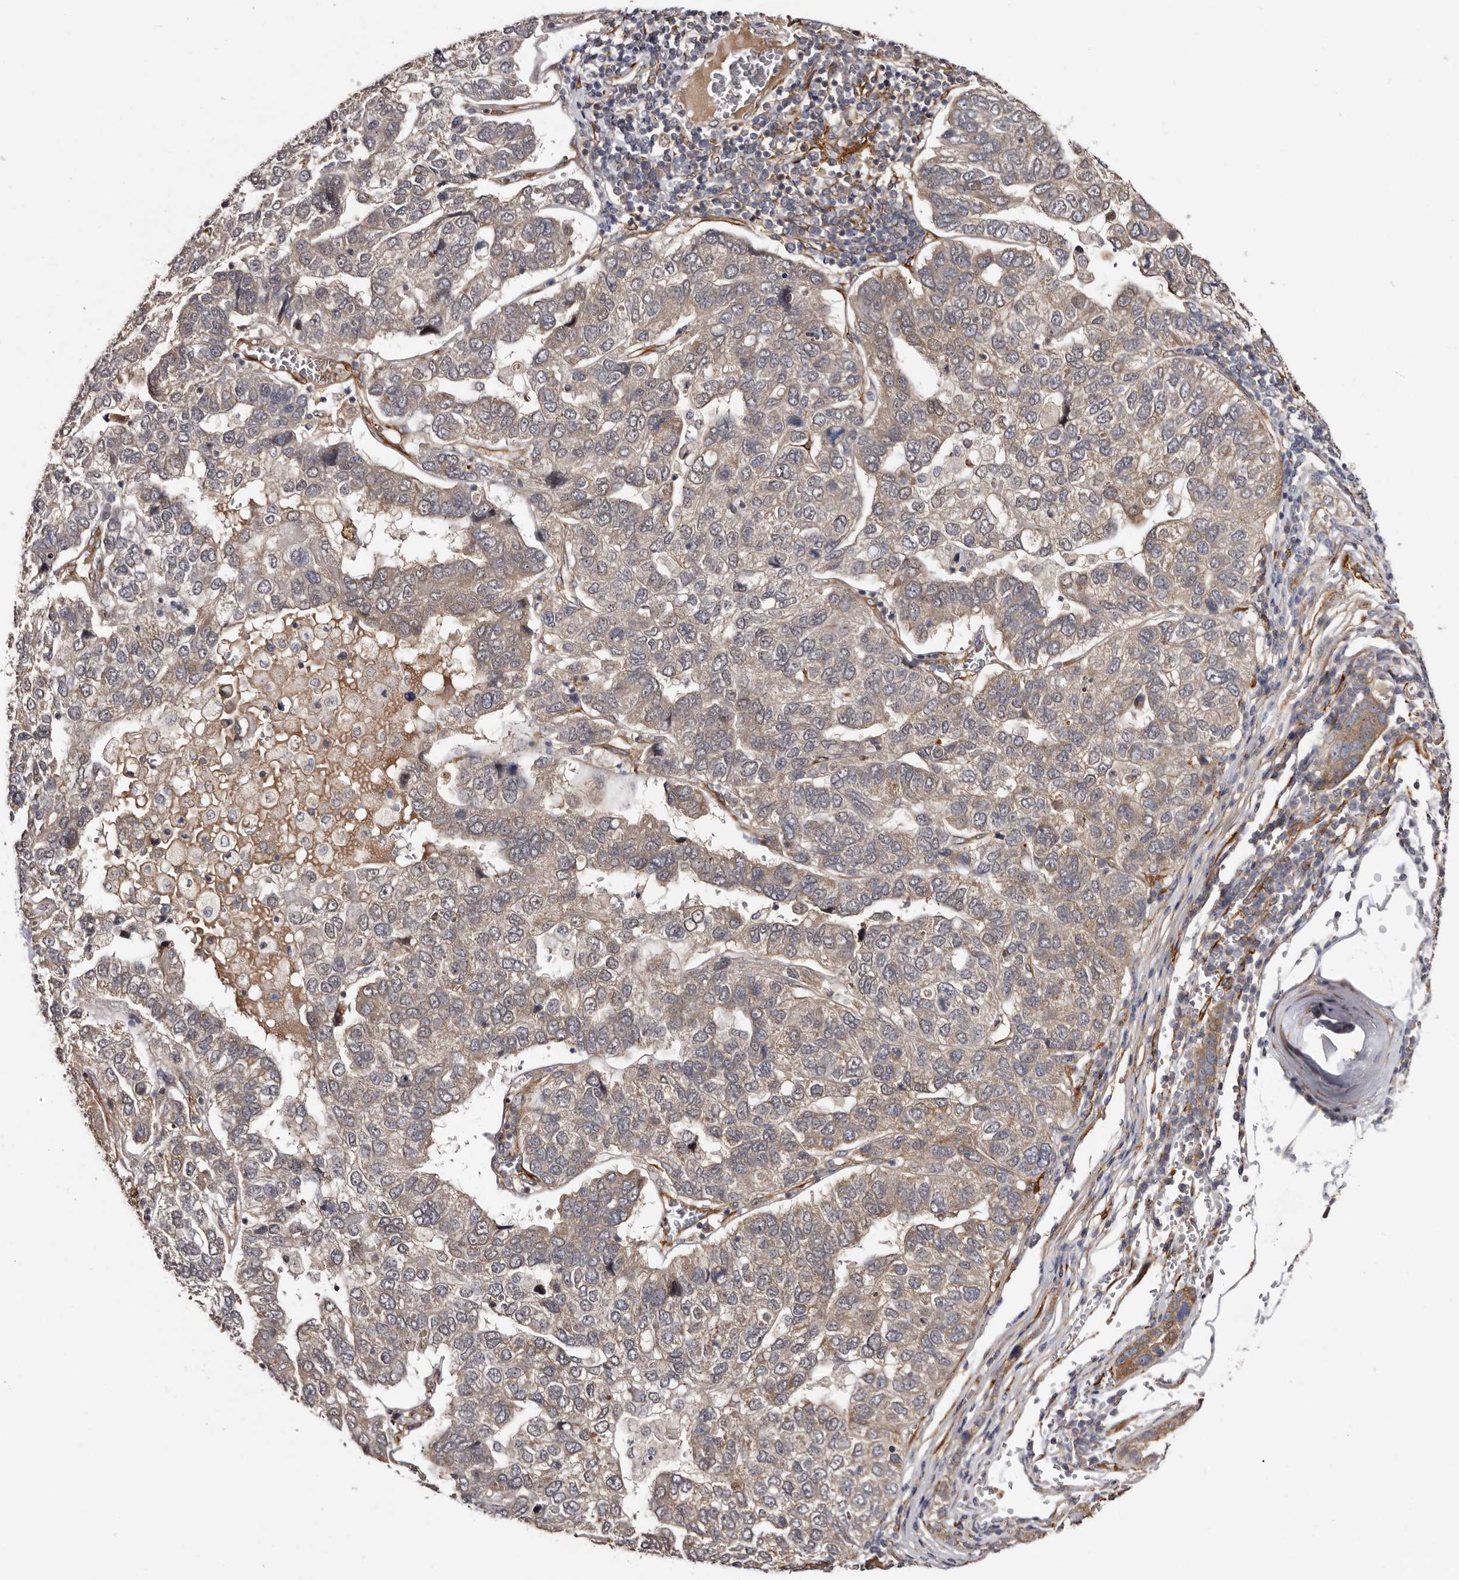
{"staining": {"intensity": "weak", "quantity": "25%-75%", "location": "cytoplasmic/membranous"}, "tissue": "pancreatic cancer", "cell_type": "Tumor cells", "image_type": "cancer", "snomed": [{"axis": "morphology", "description": "Adenocarcinoma, NOS"}, {"axis": "topography", "description": "Pancreas"}], "caption": "A high-resolution image shows immunohistochemistry staining of pancreatic adenocarcinoma, which shows weak cytoplasmic/membranous expression in about 25%-75% of tumor cells.", "gene": "TBC1D22B", "patient": {"sex": "female", "age": 61}}